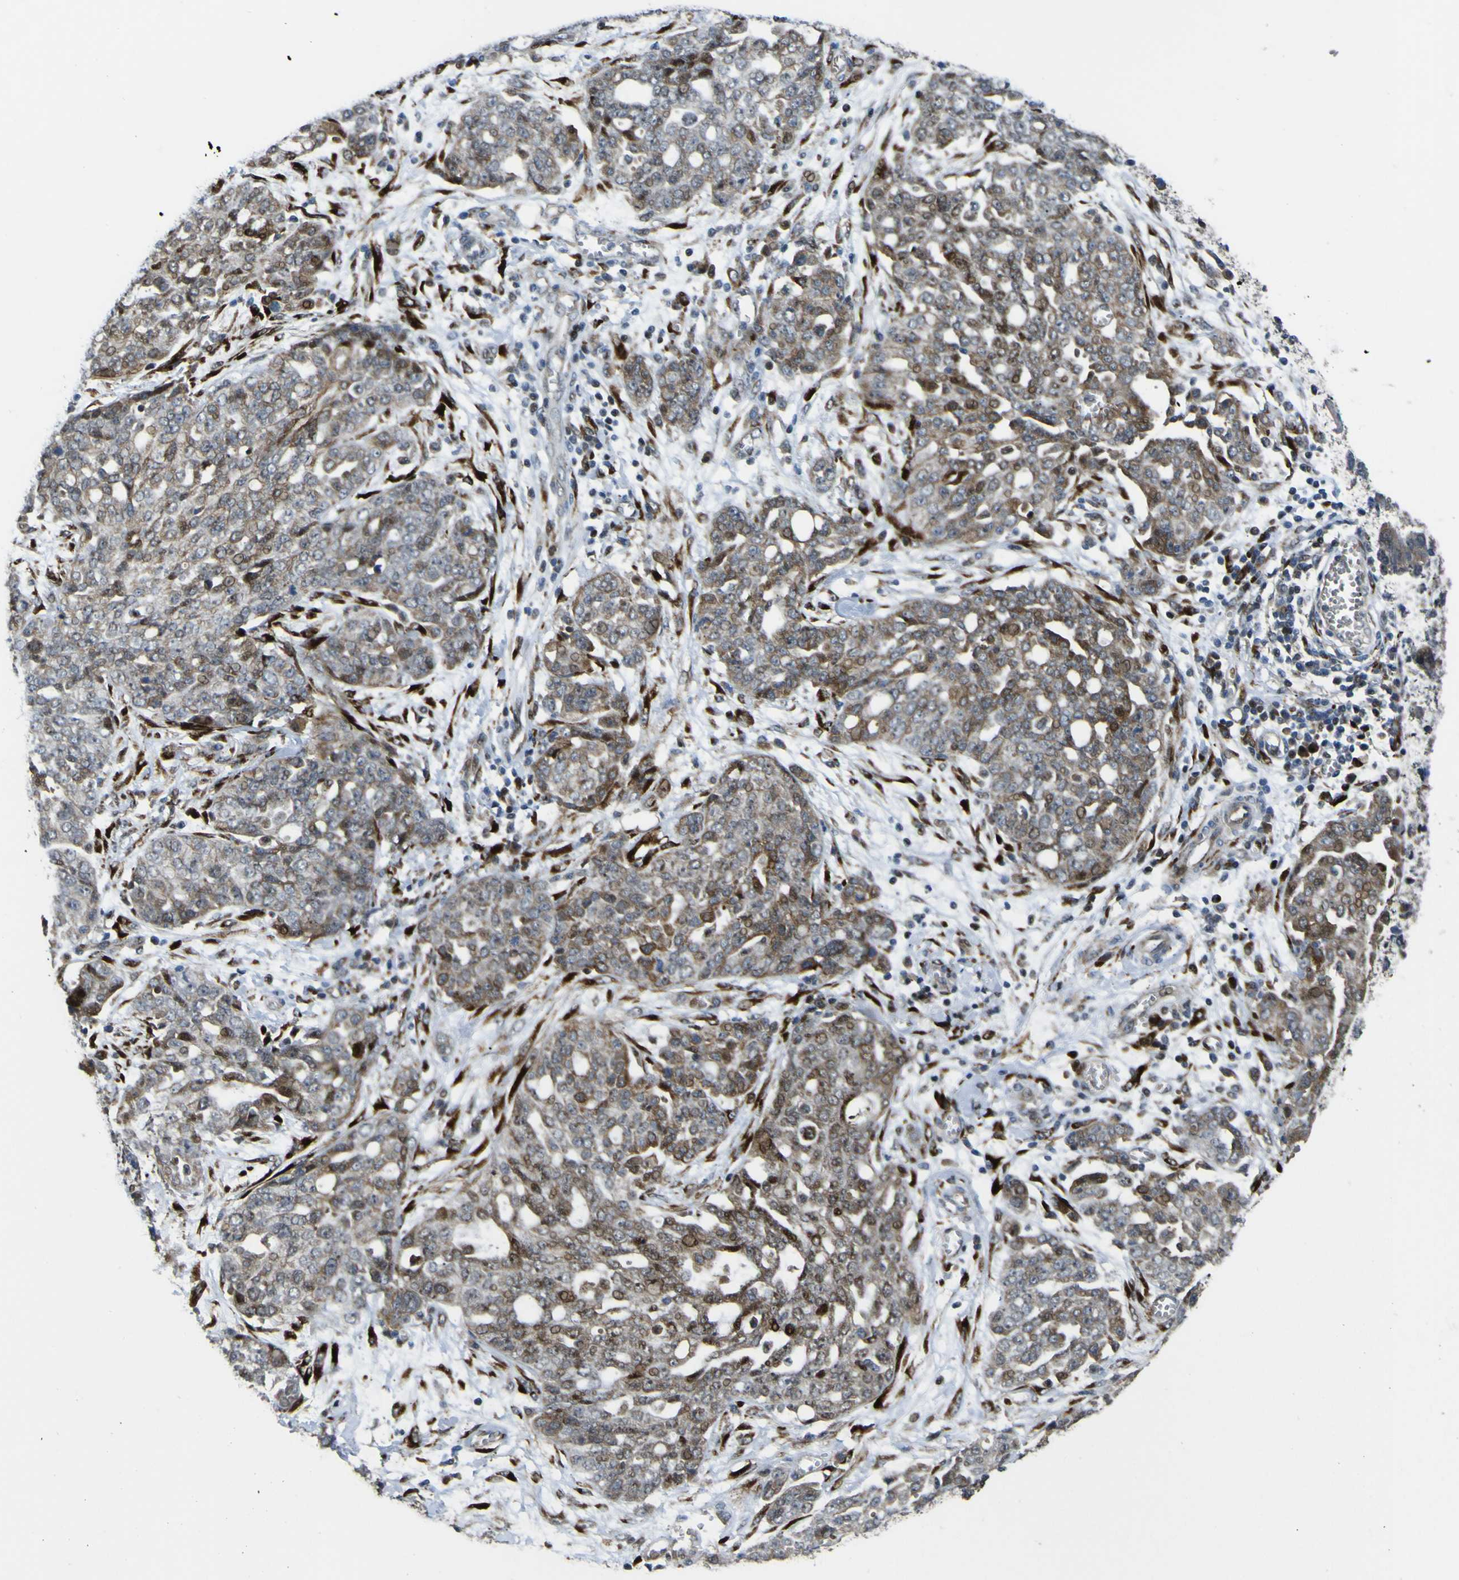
{"staining": {"intensity": "moderate", "quantity": "25%-75%", "location": "cytoplasmic/membranous,nuclear"}, "tissue": "ovarian cancer", "cell_type": "Tumor cells", "image_type": "cancer", "snomed": [{"axis": "morphology", "description": "Cystadenocarcinoma, serous, NOS"}, {"axis": "topography", "description": "Soft tissue"}, {"axis": "topography", "description": "Ovary"}], "caption": "Protein positivity by immunohistochemistry (IHC) reveals moderate cytoplasmic/membranous and nuclear expression in approximately 25%-75% of tumor cells in ovarian cancer (serous cystadenocarcinoma). The staining was performed using DAB (3,3'-diaminobenzidine), with brown indicating positive protein expression. Nuclei are stained blue with hematoxylin.", "gene": "LBHD1", "patient": {"sex": "female", "age": 57}}